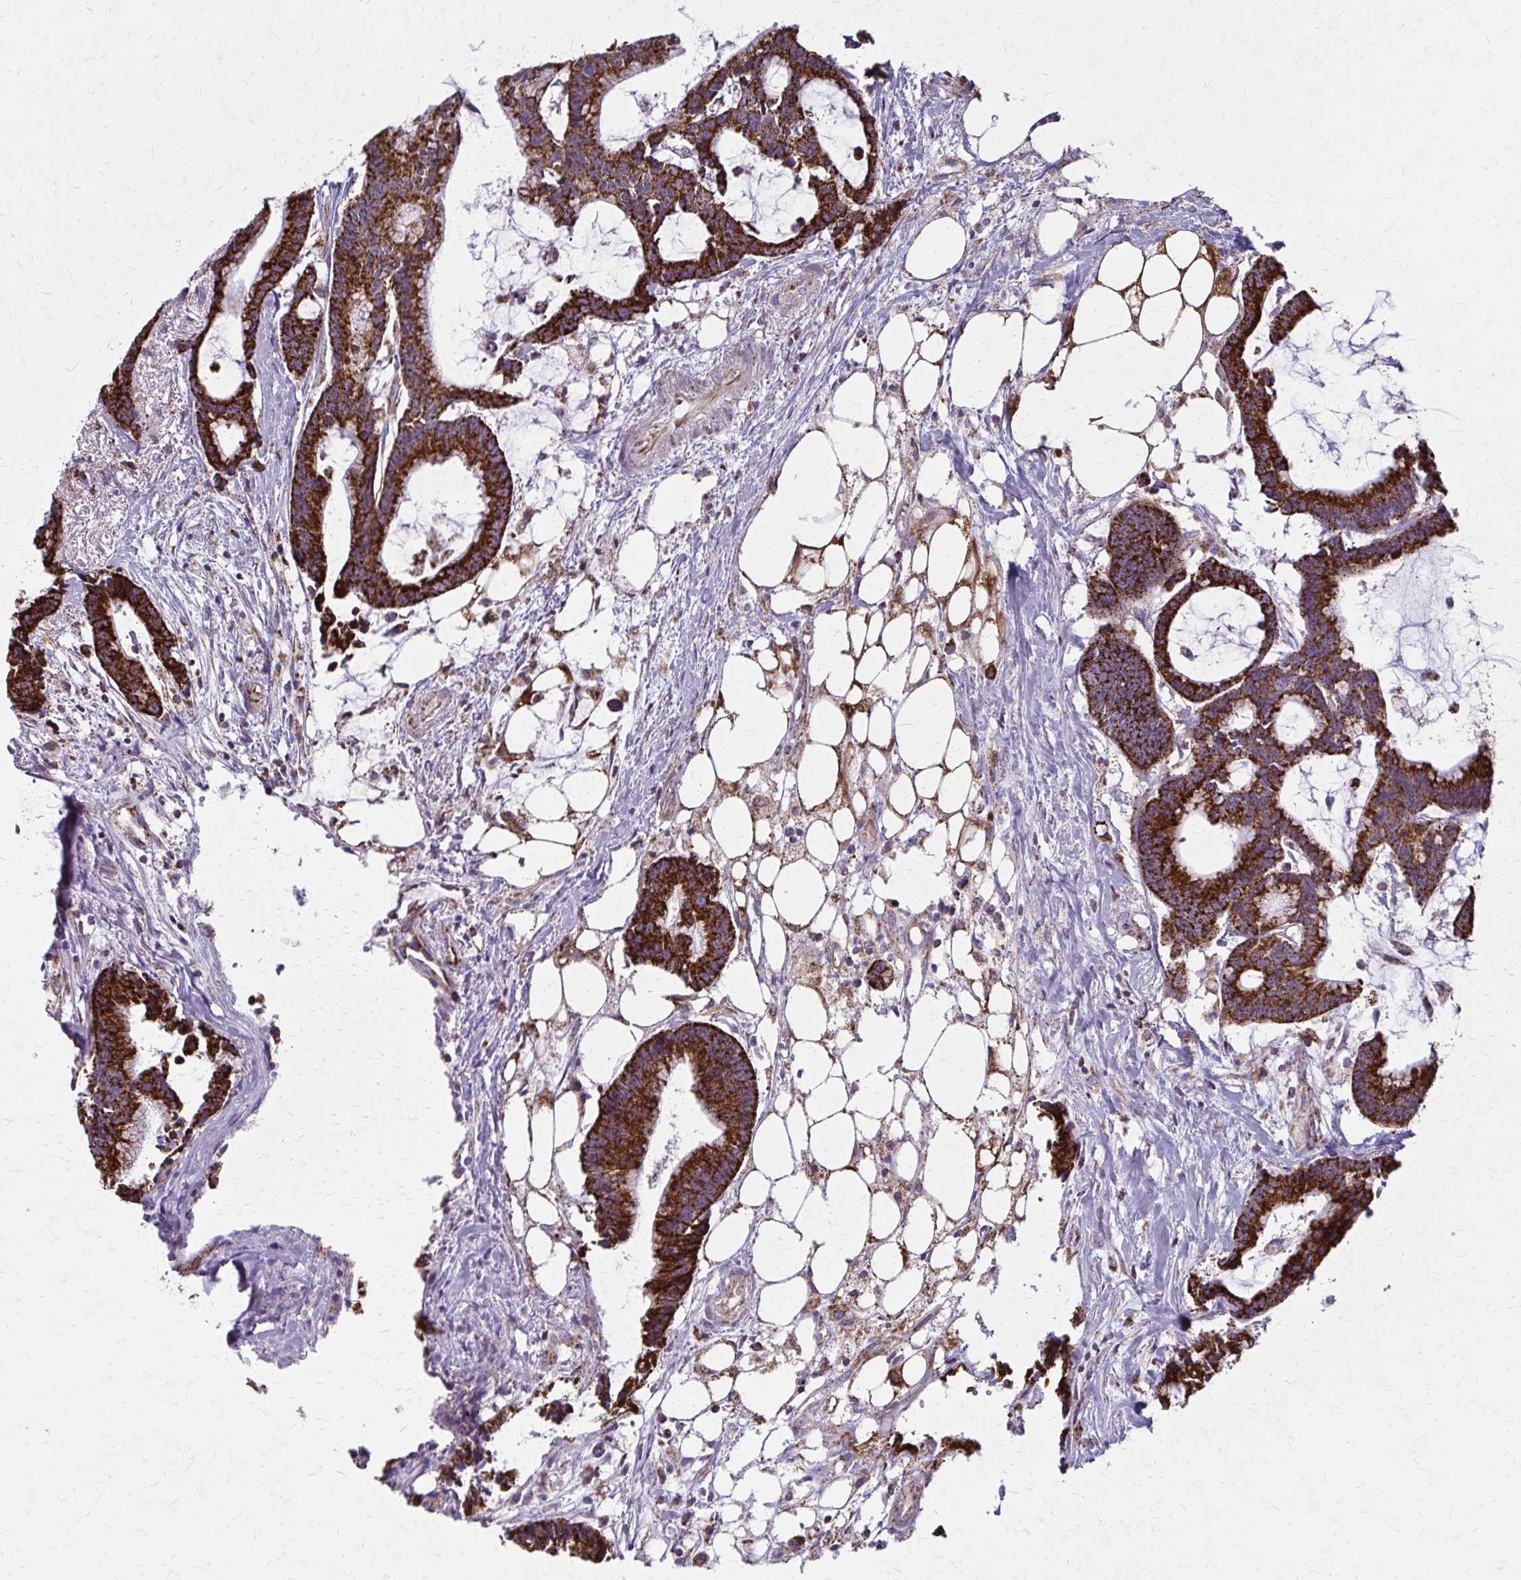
{"staining": {"intensity": "strong", "quantity": ">75%", "location": "cytoplasmic/membranous"}, "tissue": "colorectal cancer", "cell_type": "Tumor cells", "image_type": "cancer", "snomed": [{"axis": "morphology", "description": "Adenocarcinoma, NOS"}, {"axis": "topography", "description": "Colon"}], "caption": "Strong cytoplasmic/membranous staining is seen in approximately >75% of tumor cells in adenocarcinoma (colorectal). (DAB IHC with brightfield microscopy, high magnification).", "gene": "TVP23A", "patient": {"sex": "female", "age": 78}}